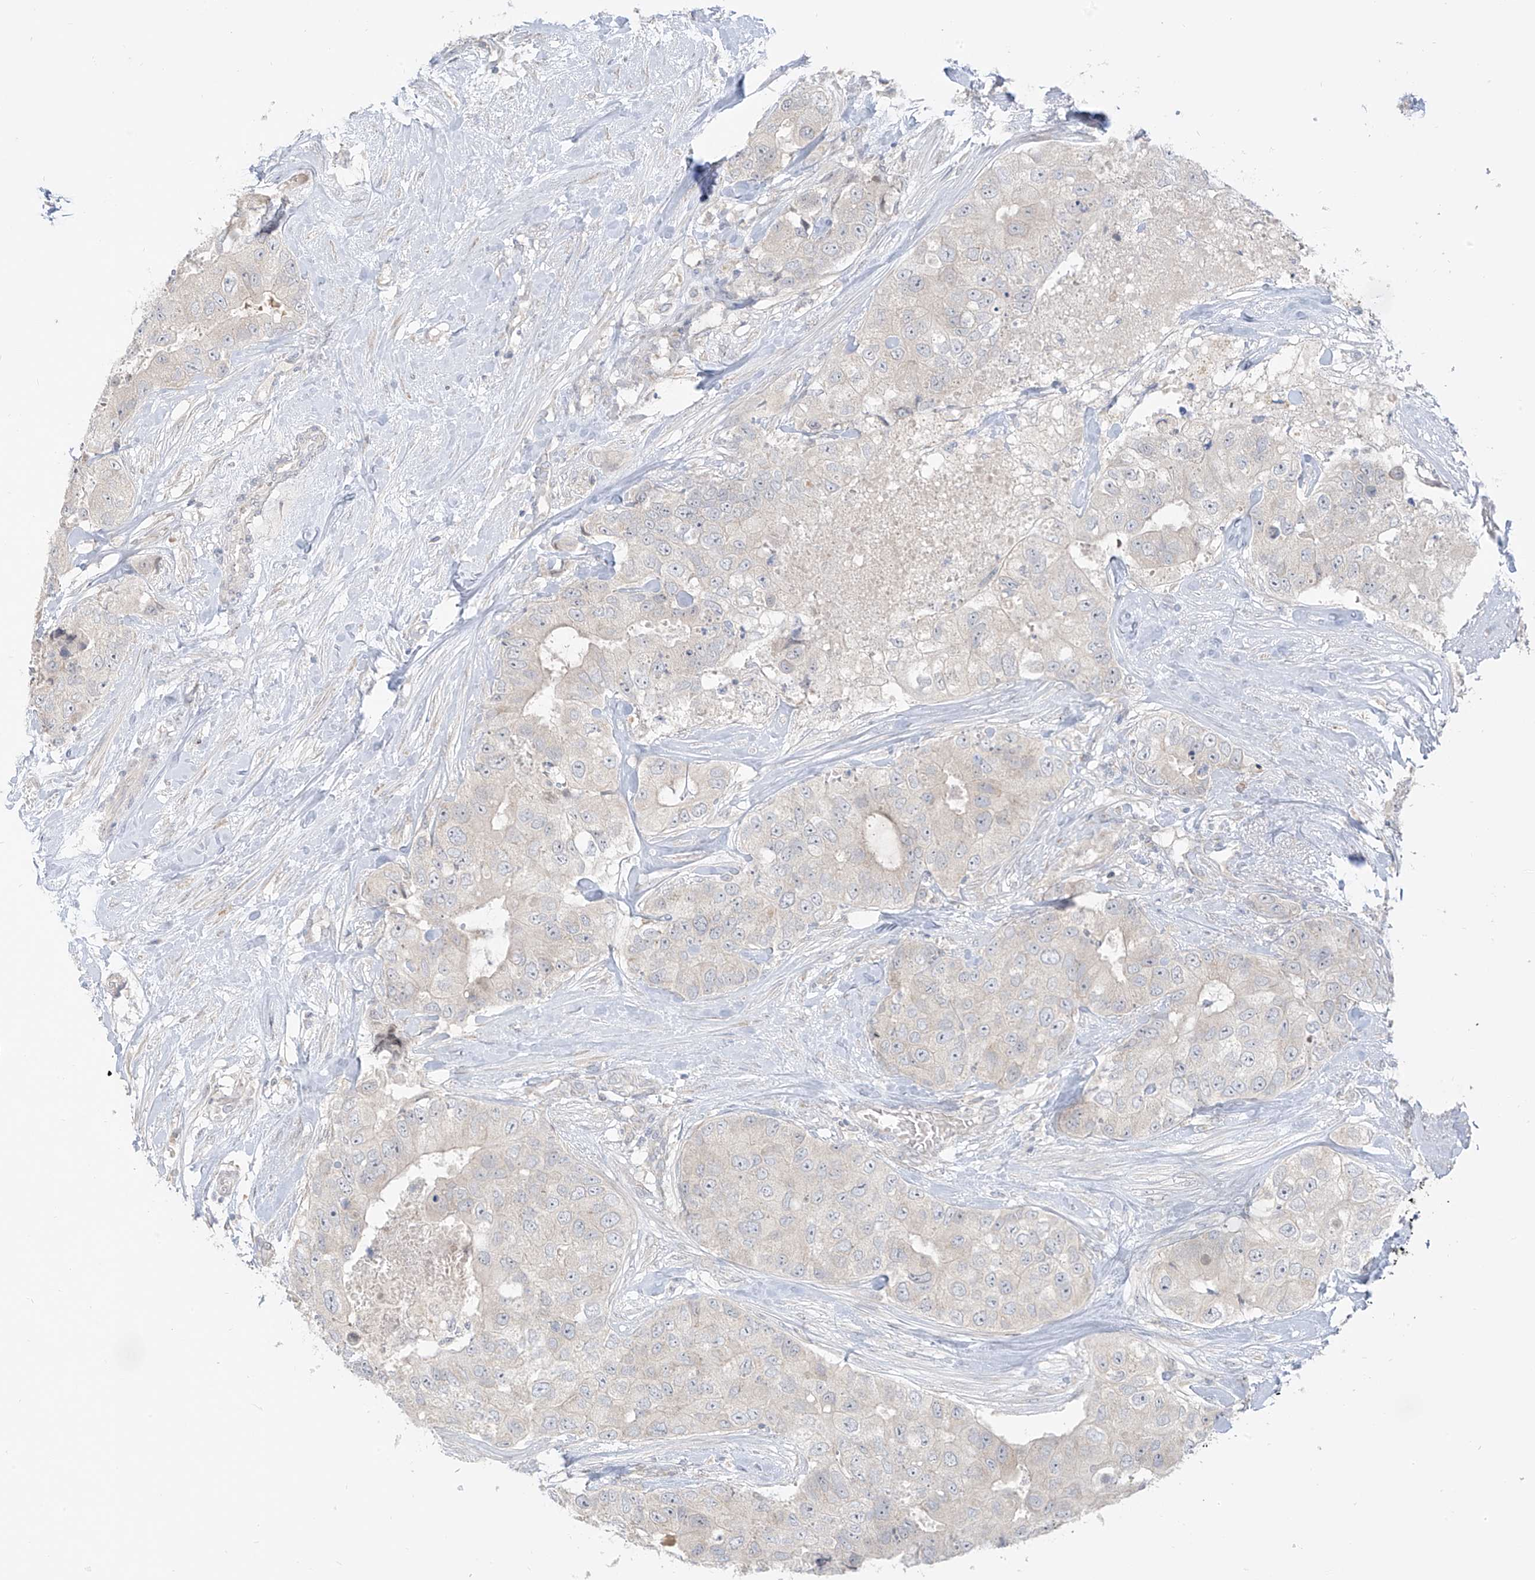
{"staining": {"intensity": "negative", "quantity": "none", "location": "none"}, "tissue": "breast cancer", "cell_type": "Tumor cells", "image_type": "cancer", "snomed": [{"axis": "morphology", "description": "Duct carcinoma"}, {"axis": "topography", "description": "Breast"}], "caption": "The histopathology image exhibits no significant positivity in tumor cells of breast invasive ductal carcinoma.", "gene": "C2orf42", "patient": {"sex": "female", "age": 62}}